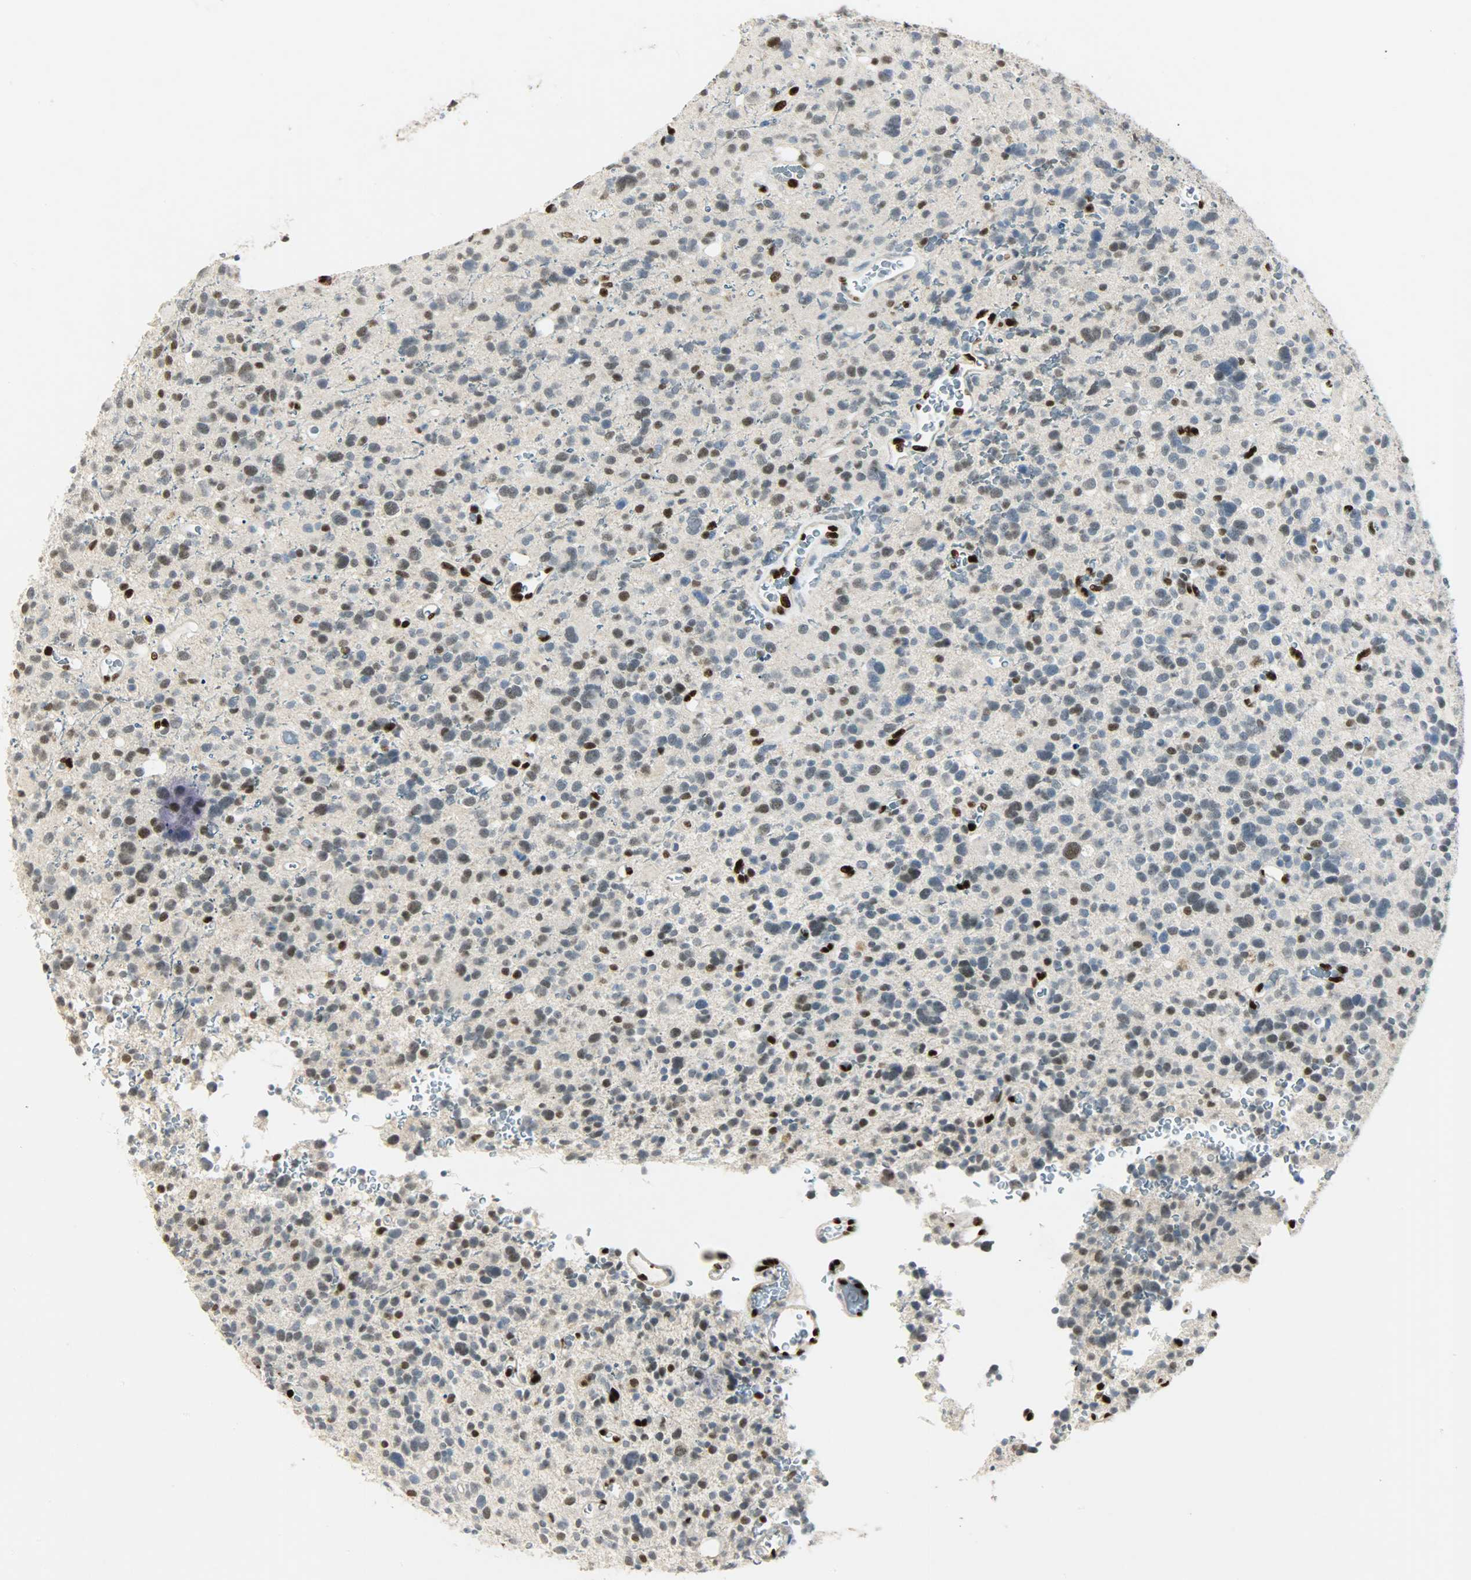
{"staining": {"intensity": "strong", "quantity": "25%-75%", "location": "nuclear"}, "tissue": "glioma", "cell_type": "Tumor cells", "image_type": "cancer", "snomed": [{"axis": "morphology", "description": "Glioma, malignant, High grade"}, {"axis": "topography", "description": "Brain"}], "caption": "Glioma stained with immunohistochemistry demonstrates strong nuclear positivity in approximately 25%-75% of tumor cells.", "gene": "PPARG", "patient": {"sex": "male", "age": 48}}